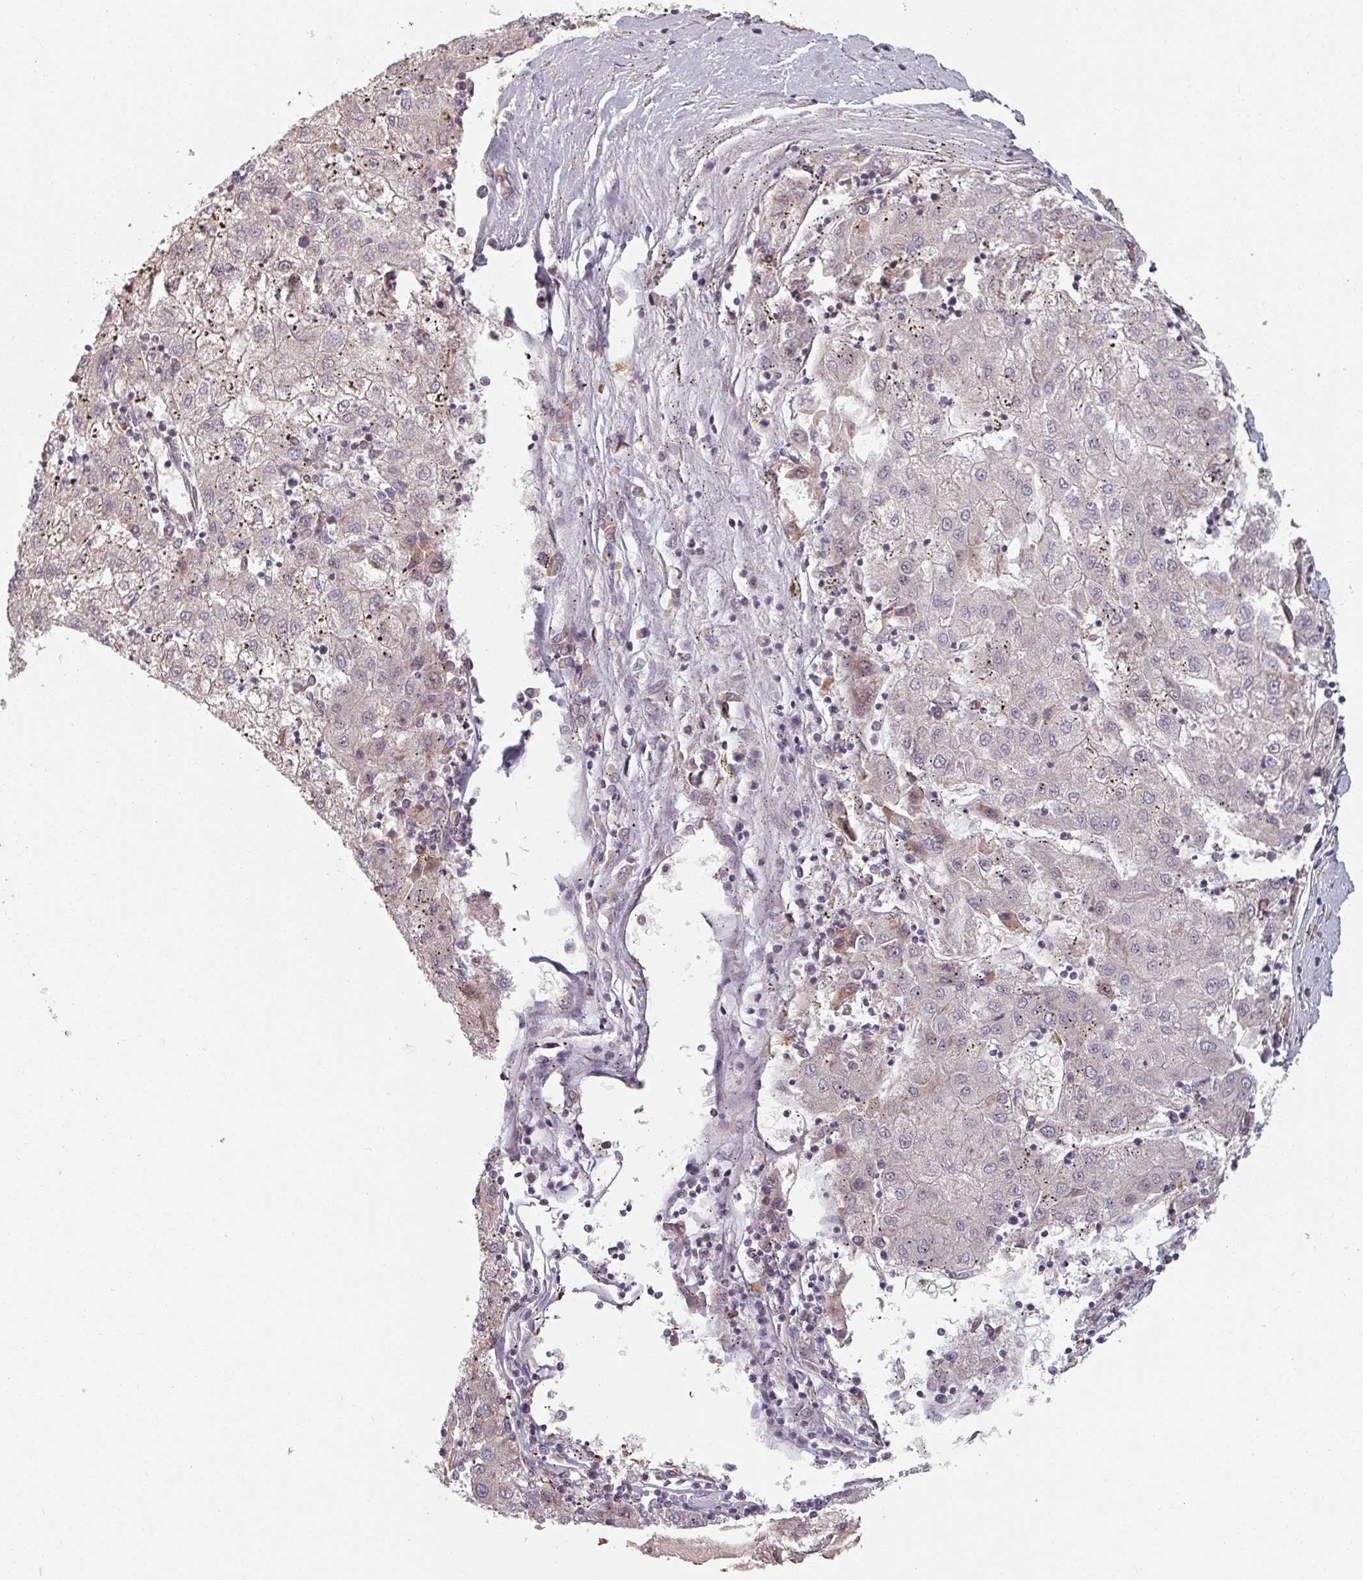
{"staining": {"intensity": "negative", "quantity": "none", "location": "none"}, "tissue": "liver cancer", "cell_type": "Tumor cells", "image_type": "cancer", "snomed": [{"axis": "morphology", "description": "Carcinoma, Hepatocellular, NOS"}, {"axis": "topography", "description": "Liver"}], "caption": "IHC photomicrograph of human liver hepatocellular carcinoma stained for a protein (brown), which displays no positivity in tumor cells.", "gene": "C4BPB", "patient": {"sex": "male", "age": 72}}